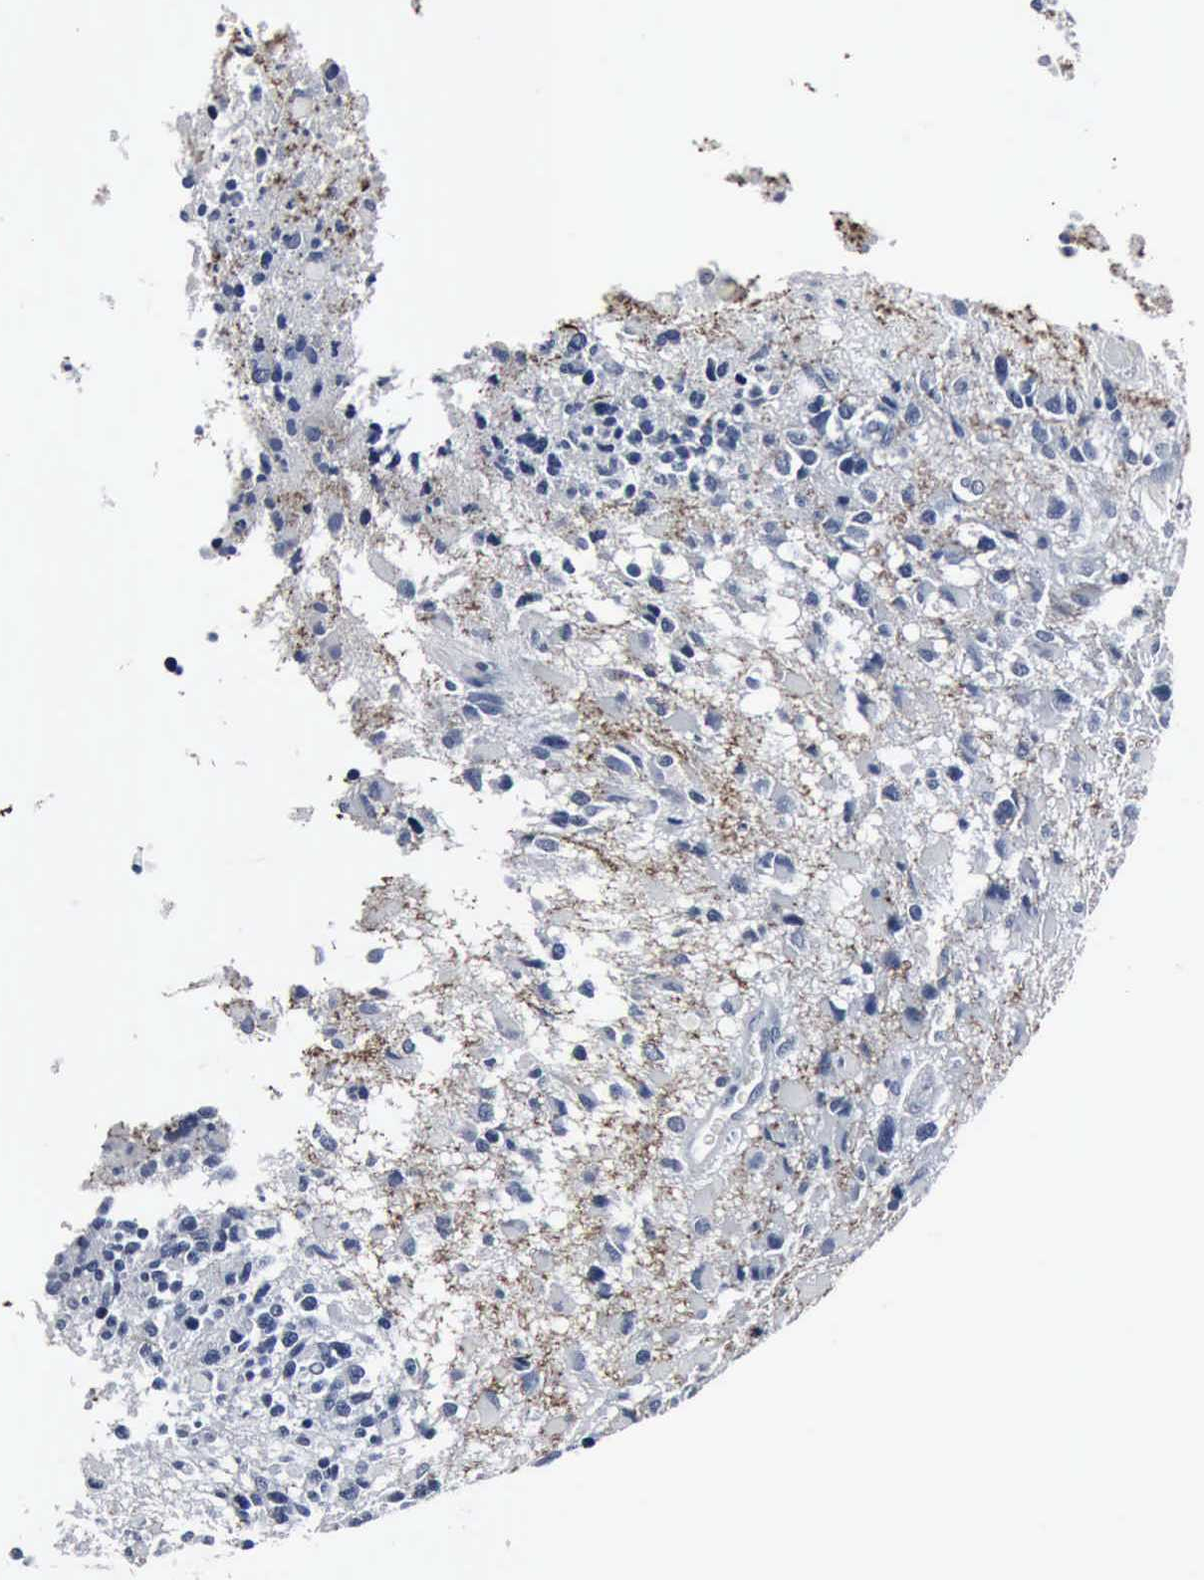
{"staining": {"intensity": "negative", "quantity": "none", "location": "none"}, "tissue": "glioma", "cell_type": "Tumor cells", "image_type": "cancer", "snomed": [{"axis": "morphology", "description": "Glioma, malignant, High grade"}, {"axis": "topography", "description": "Brain"}], "caption": "The histopathology image exhibits no staining of tumor cells in malignant high-grade glioma.", "gene": "SNAP25", "patient": {"sex": "male", "age": 69}}